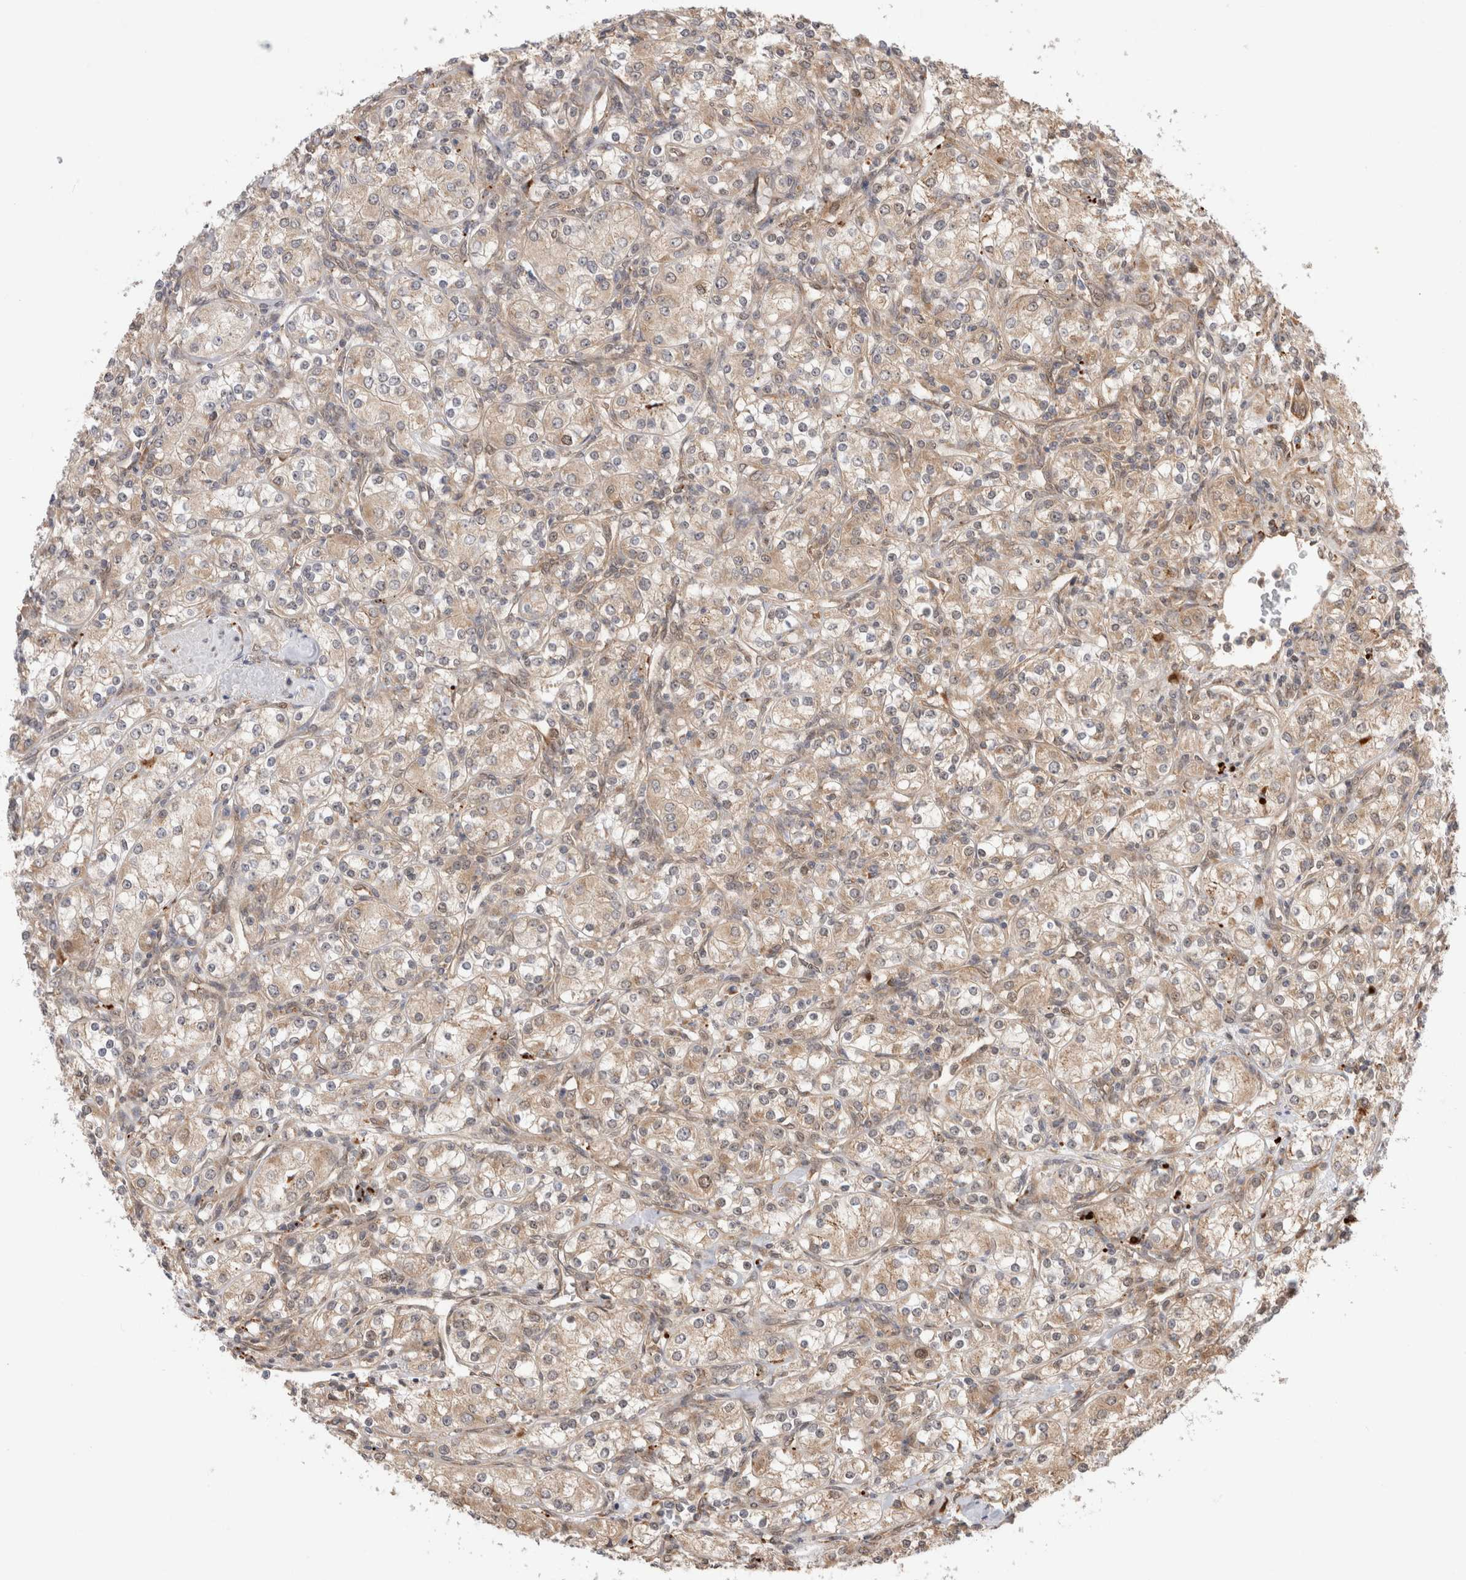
{"staining": {"intensity": "weak", "quantity": "<25%", "location": "cytoplasmic/membranous"}, "tissue": "renal cancer", "cell_type": "Tumor cells", "image_type": "cancer", "snomed": [{"axis": "morphology", "description": "Adenocarcinoma, NOS"}, {"axis": "topography", "description": "Kidney"}], "caption": "DAB immunohistochemical staining of renal cancer (adenocarcinoma) displays no significant expression in tumor cells.", "gene": "ACTL9", "patient": {"sex": "male", "age": 77}}